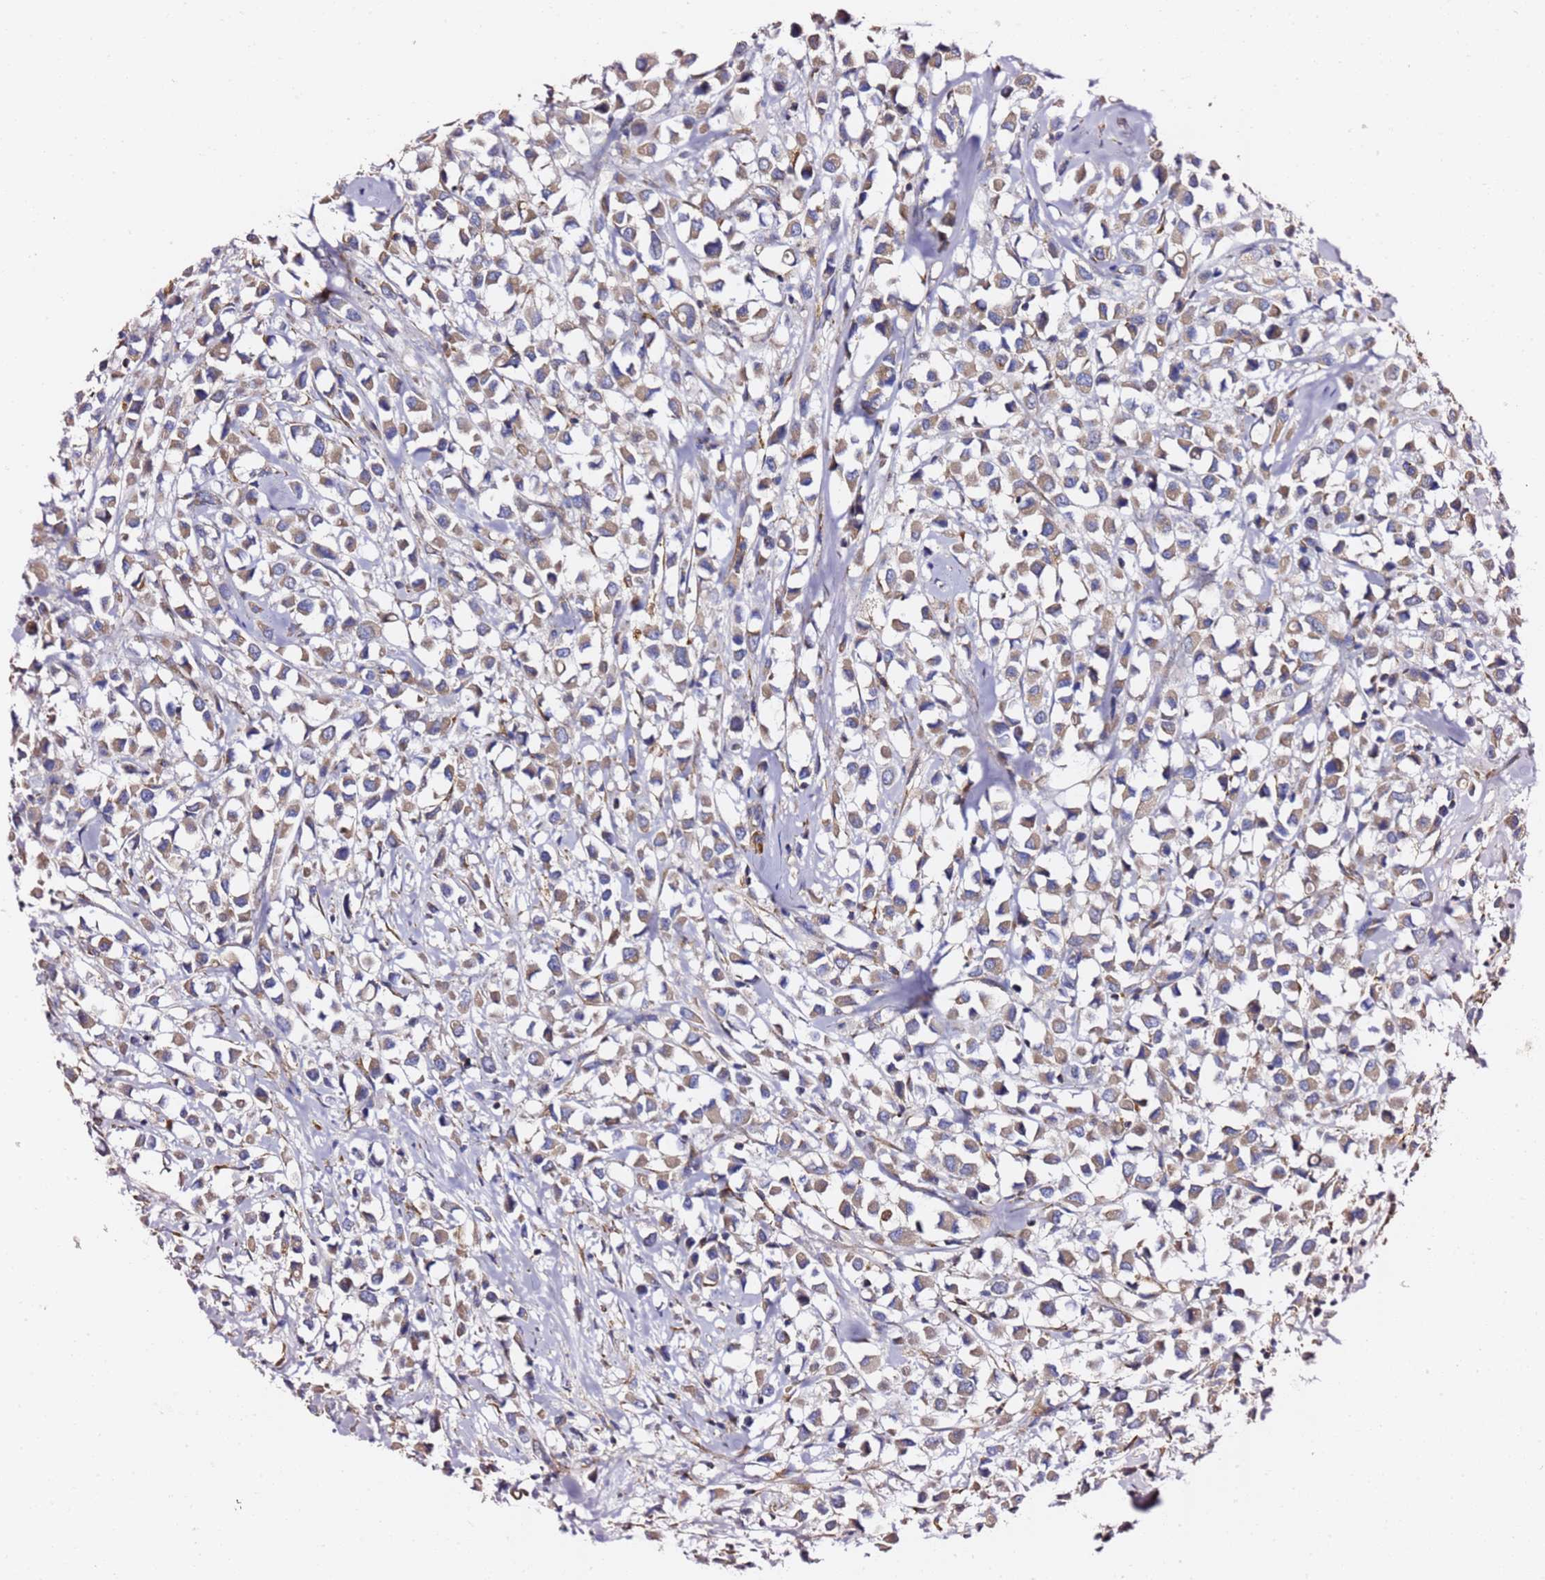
{"staining": {"intensity": "moderate", "quantity": ">75%", "location": "cytoplasmic/membranous"}, "tissue": "breast cancer", "cell_type": "Tumor cells", "image_type": "cancer", "snomed": [{"axis": "morphology", "description": "Duct carcinoma"}, {"axis": "topography", "description": "Breast"}], "caption": "The micrograph shows a brown stain indicating the presence of a protein in the cytoplasmic/membranous of tumor cells in breast cancer (infiltrating ductal carcinoma).", "gene": "C19orf12", "patient": {"sex": "female", "age": 61}}